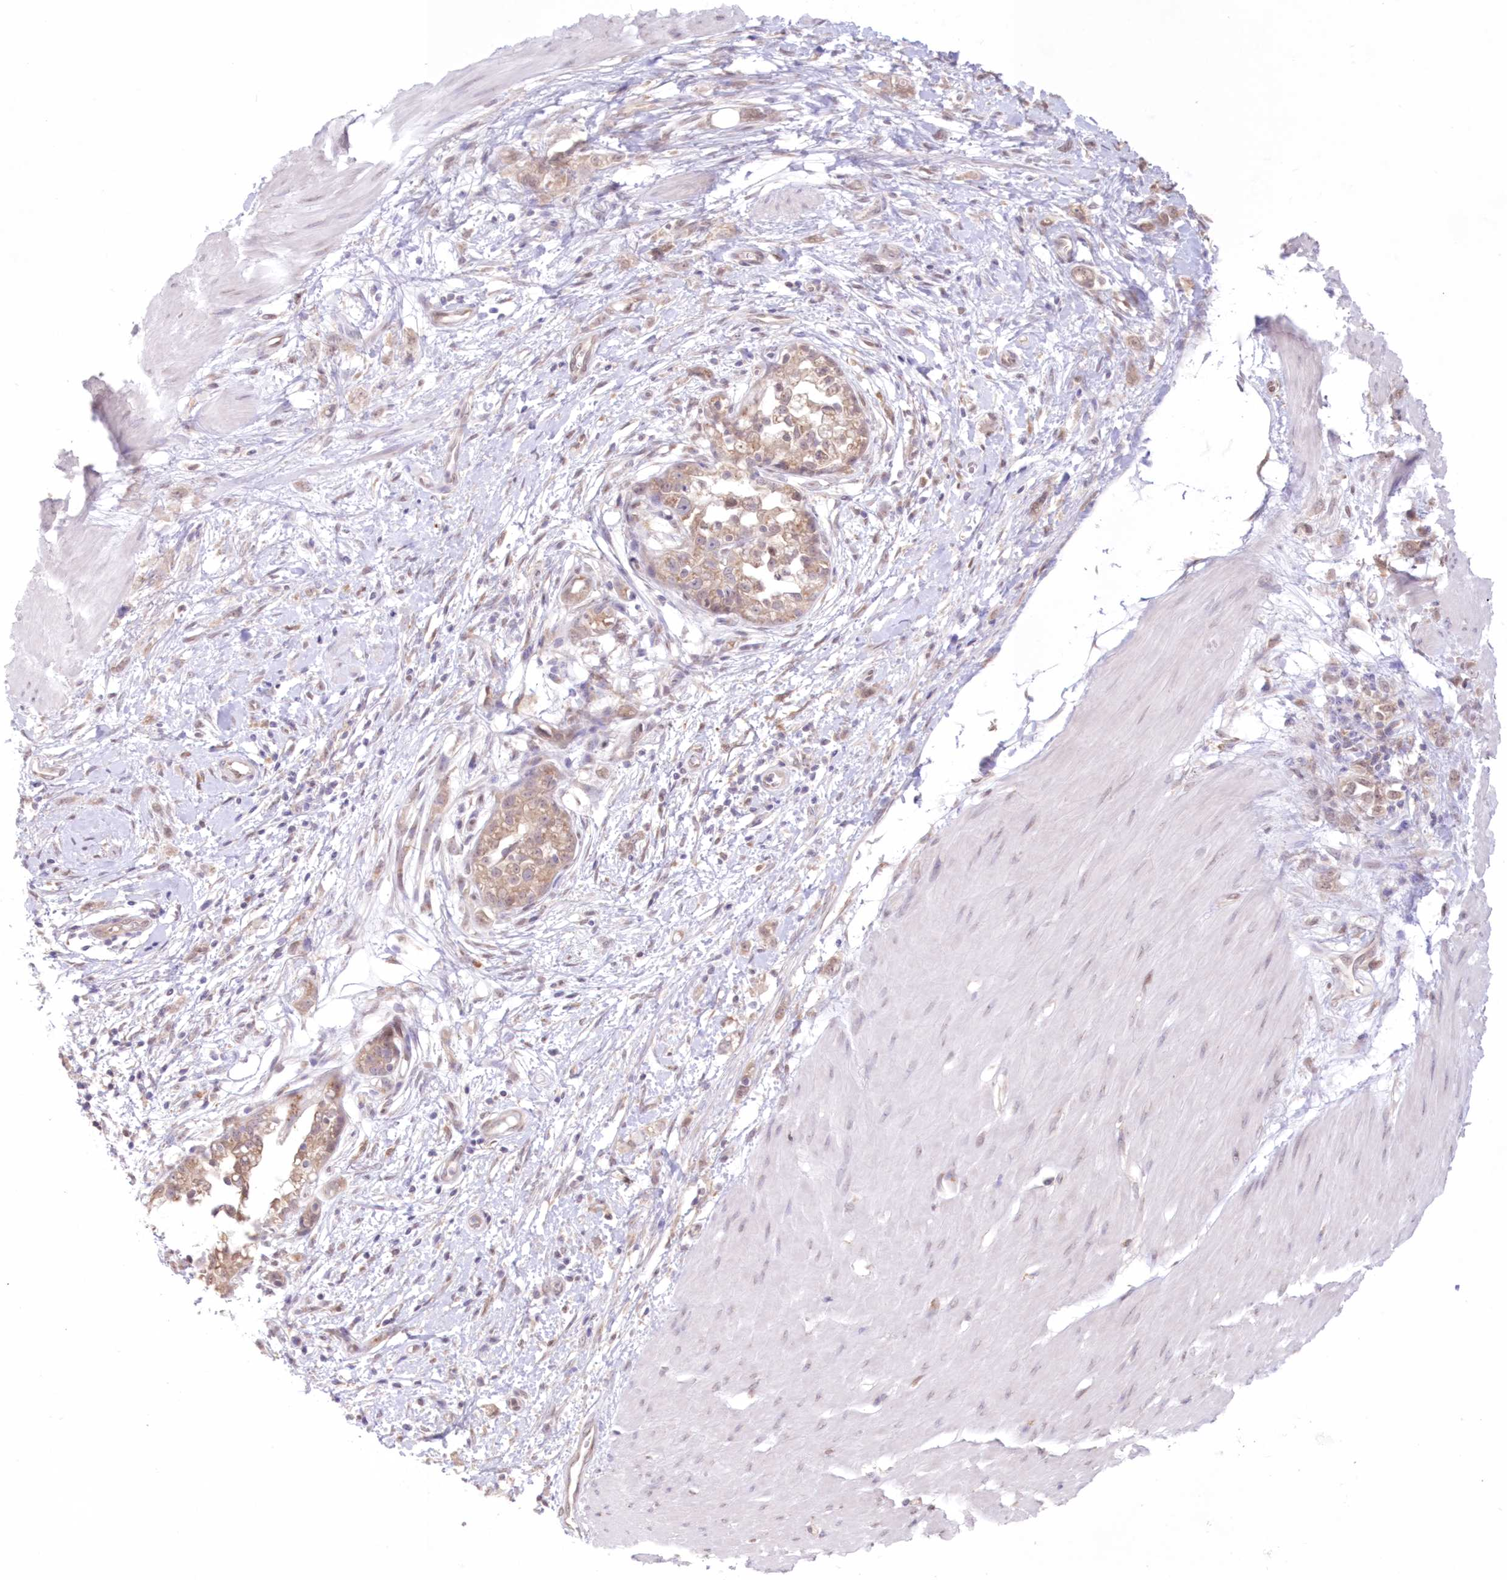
{"staining": {"intensity": "weak", "quantity": ">75%", "location": "cytoplasmic/membranous"}, "tissue": "stomach cancer", "cell_type": "Tumor cells", "image_type": "cancer", "snomed": [{"axis": "morphology", "description": "Adenocarcinoma, NOS"}, {"axis": "topography", "description": "Stomach"}], "caption": "Weak cytoplasmic/membranous staining is present in approximately >75% of tumor cells in adenocarcinoma (stomach).", "gene": "RNPEP", "patient": {"sex": "female", "age": 76}}